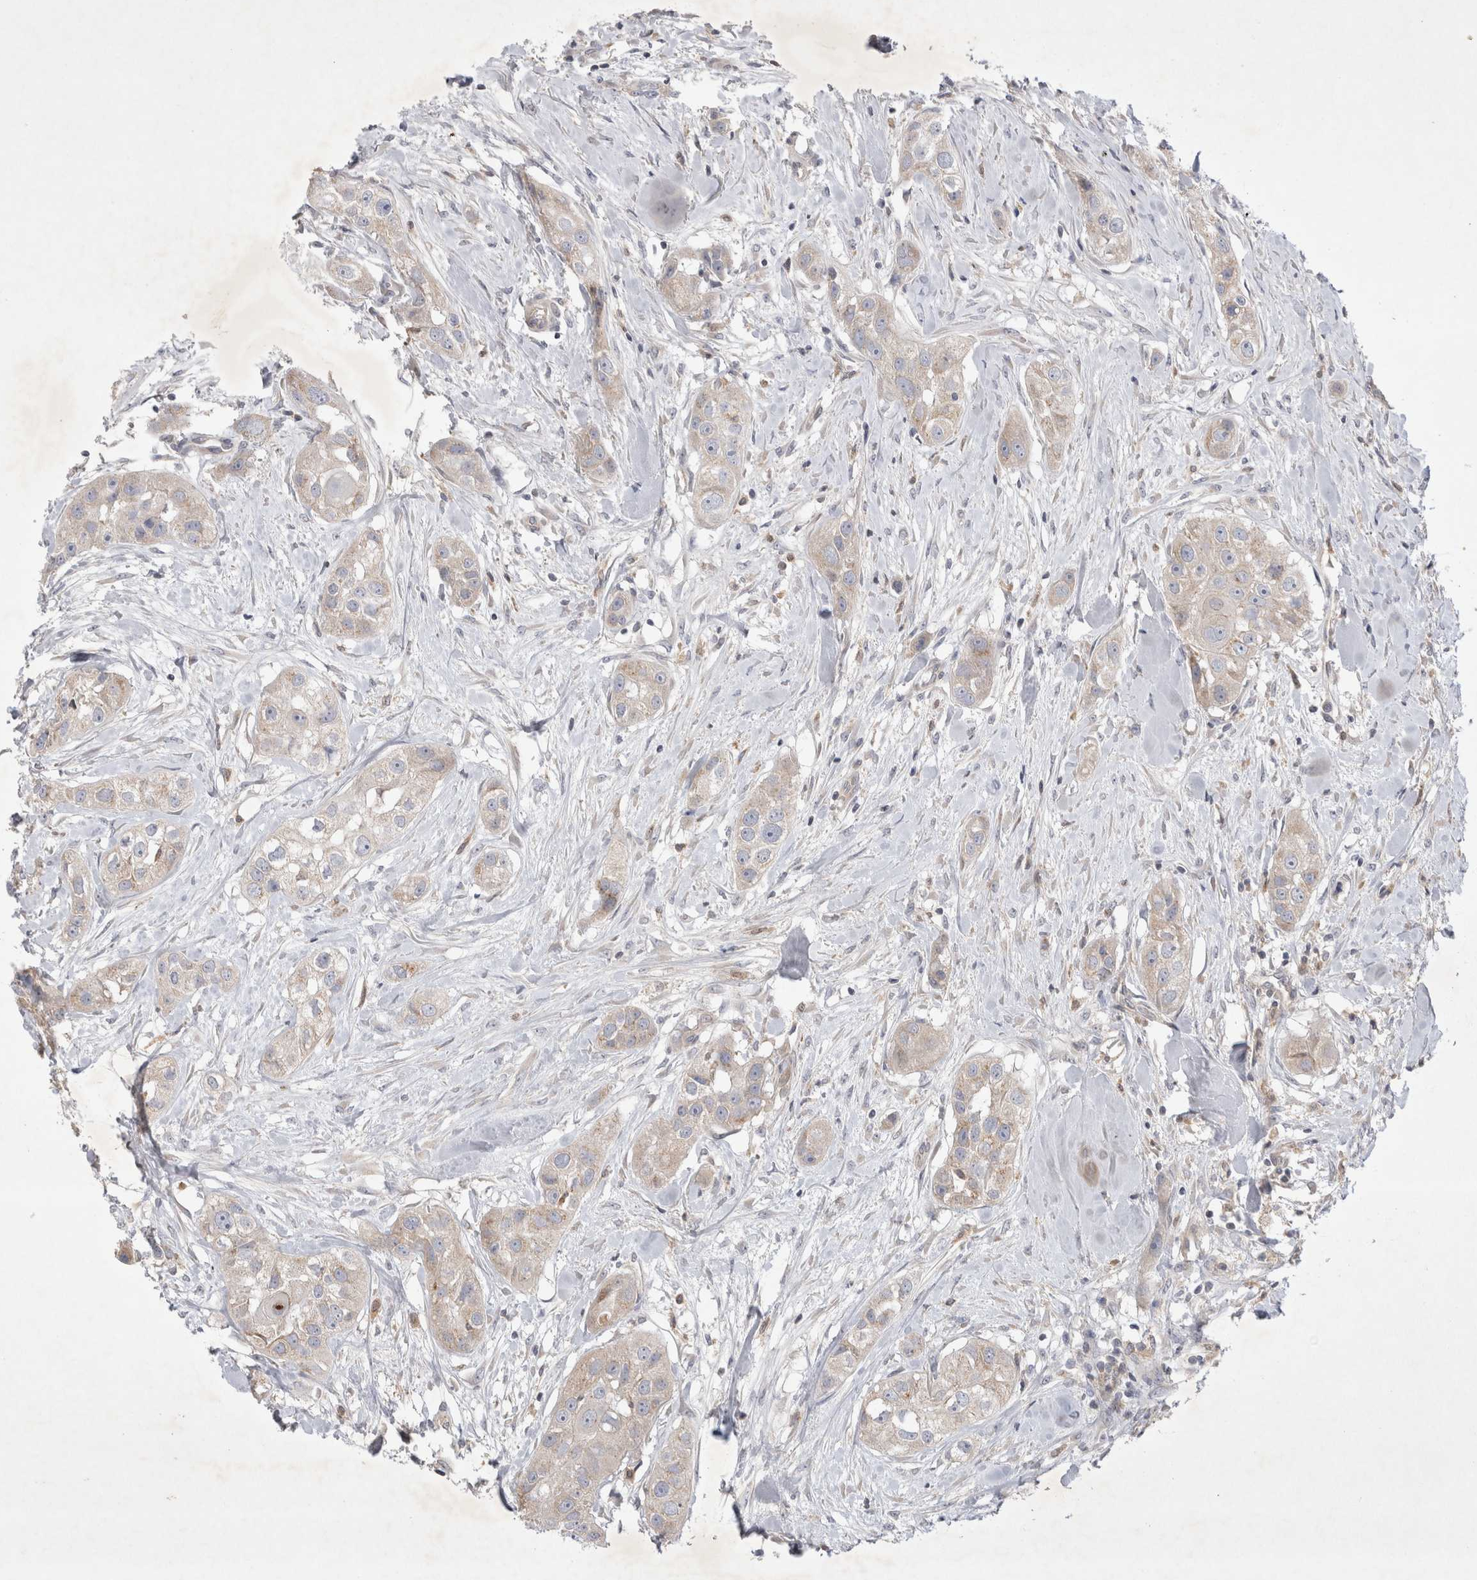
{"staining": {"intensity": "weak", "quantity": "<25%", "location": "cytoplasmic/membranous"}, "tissue": "head and neck cancer", "cell_type": "Tumor cells", "image_type": "cancer", "snomed": [{"axis": "morphology", "description": "Normal tissue, NOS"}, {"axis": "morphology", "description": "Squamous cell carcinoma, NOS"}, {"axis": "topography", "description": "Skeletal muscle"}, {"axis": "topography", "description": "Head-Neck"}], "caption": "The immunohistochemistry histopathology image has no significant staining in tumor cells of head and neck squamous cell carcinoma tissue.", "gene": "SRD5A3", "patient": {"sex": "male", "age": 51}}